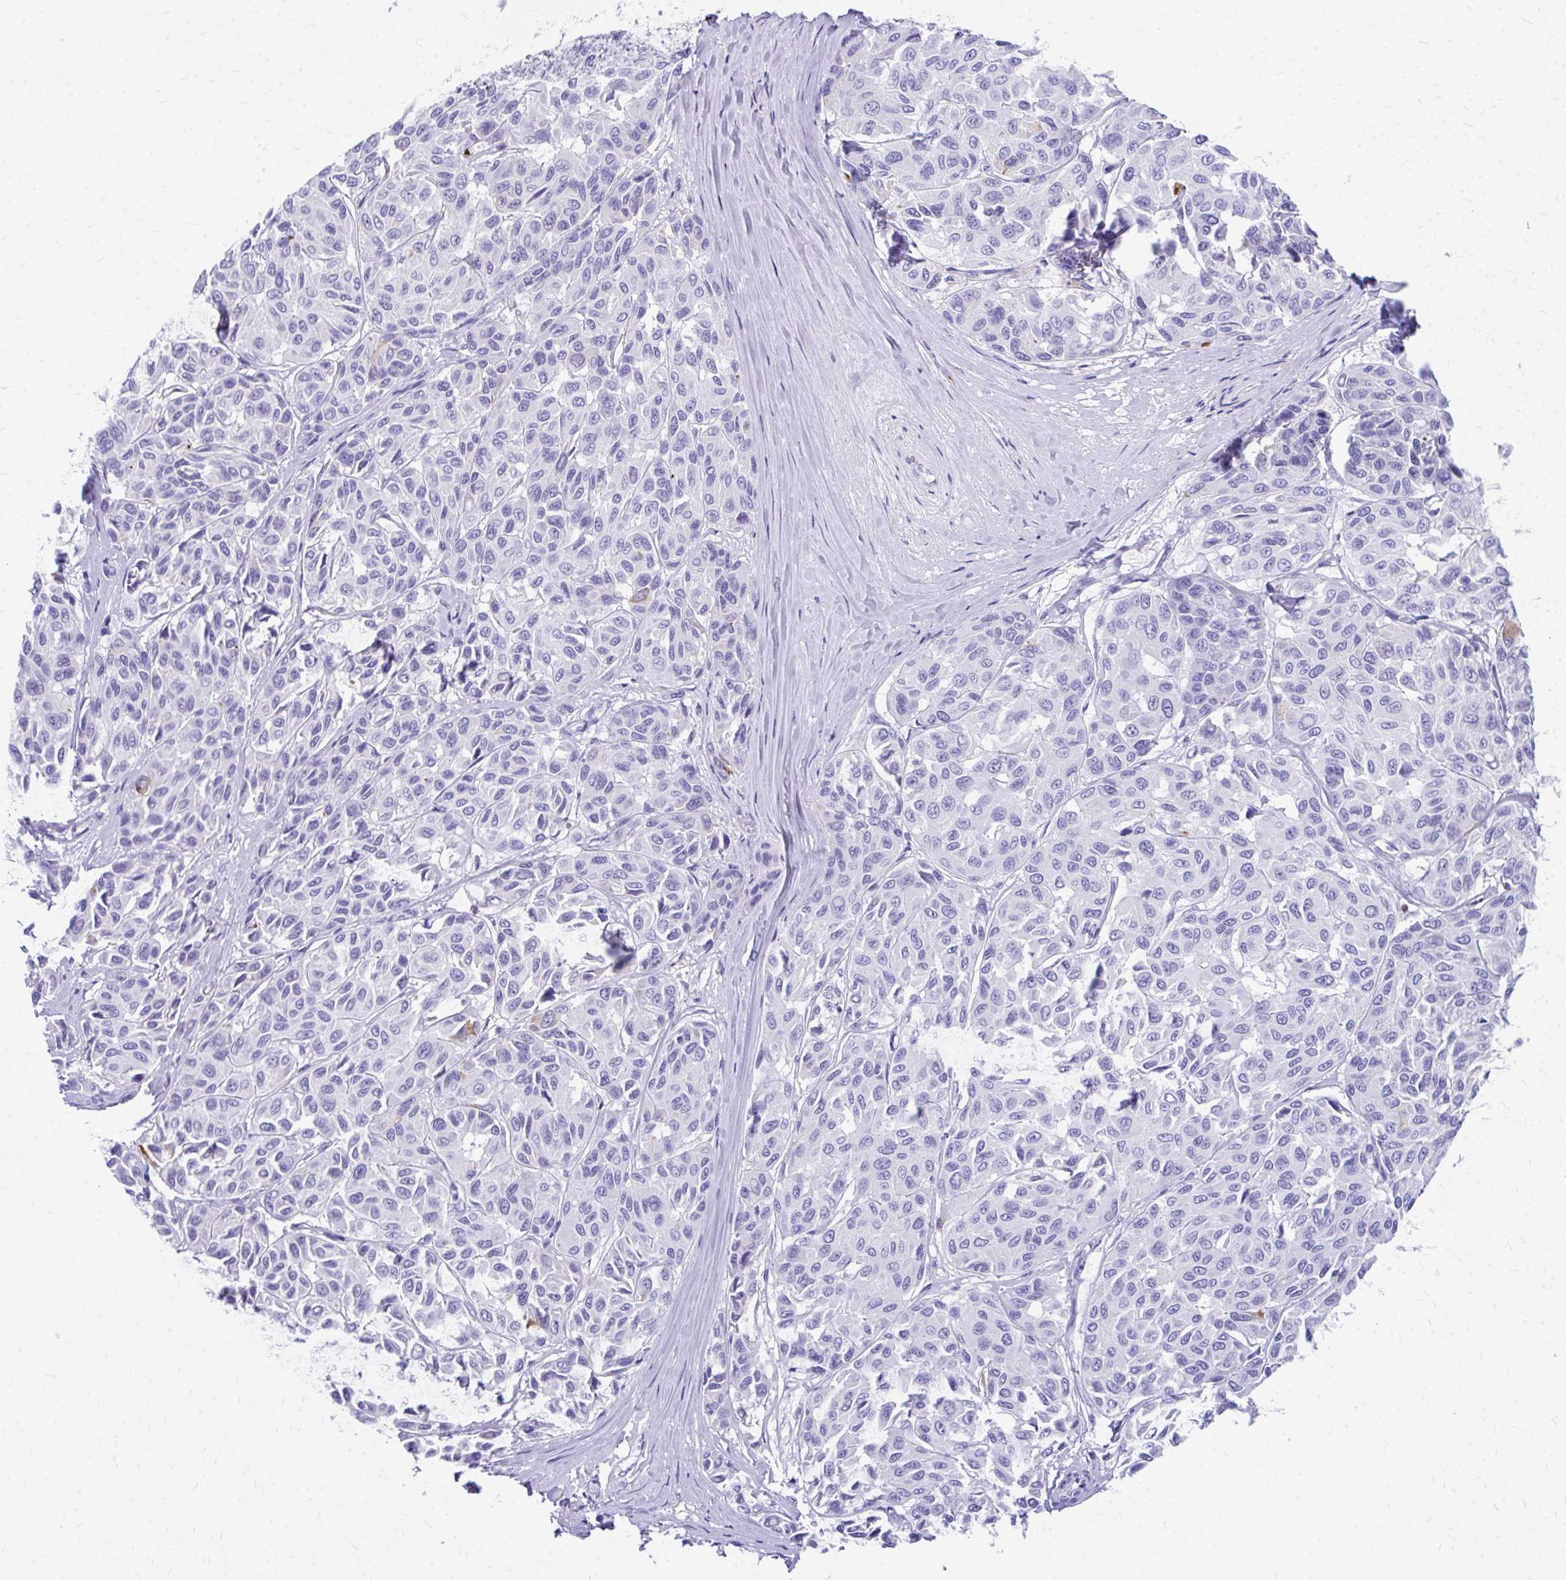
{"staining": {"intensity": "negative", "quantity": "none", "location": "none"}, "tissue": "melanoma", "cell_type": "Tumor cells", "image_type": "cancer", "snomed": [{"axis": "morphology", "description": "Malignant melanoma, NOS"}, {"axis": "topography", "description": "Skin"}], "caption": "Immunohistochemistry of malignant melanoma demonstrates no positivity in tumor cells.", "gene": "ZNF699", "patient": {"sex": "female", "age": 66}}